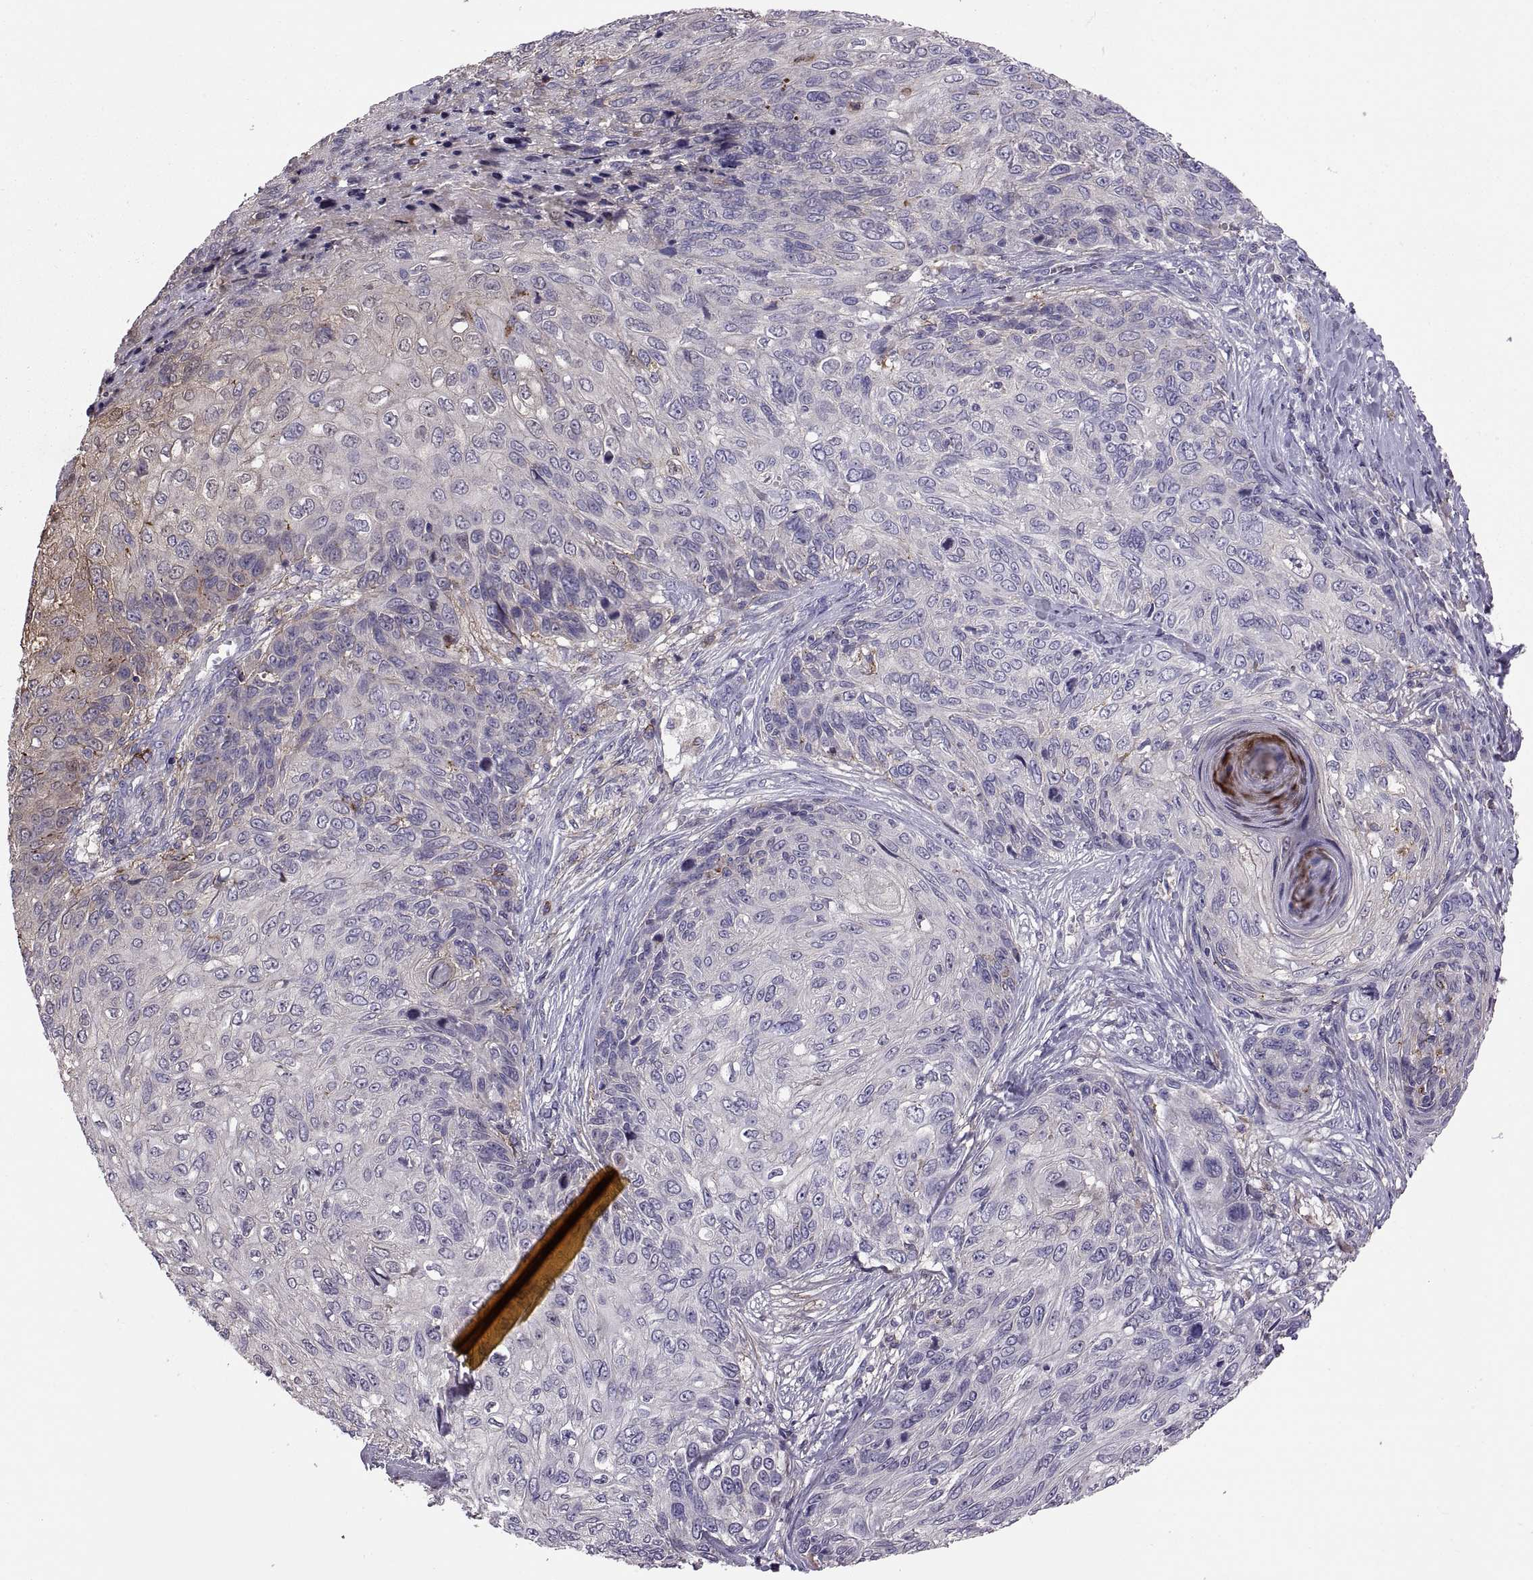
{"staining": {"intensity": "moderate", "quantity": "<25%", "location": "cytoplasmic/membranous"}, "tissue": "skin cancer", "cell_type": "Tumor cells", "image_type": "cancer", "snomed": [{"axis": "morphology", "description": "Squamous cell carcinoma, NOS"}, {"axis": "topography", "description": "Skin"}], "caption": "Approximately <25% of tumor cells in skin squamous cell carcinoma display moderate cytoplasmic/membranous protein expression as visualized by brown immunohistochemical staining.", "gene": "EMILIN2", "patient": {"sex": "male", "age": 92}}